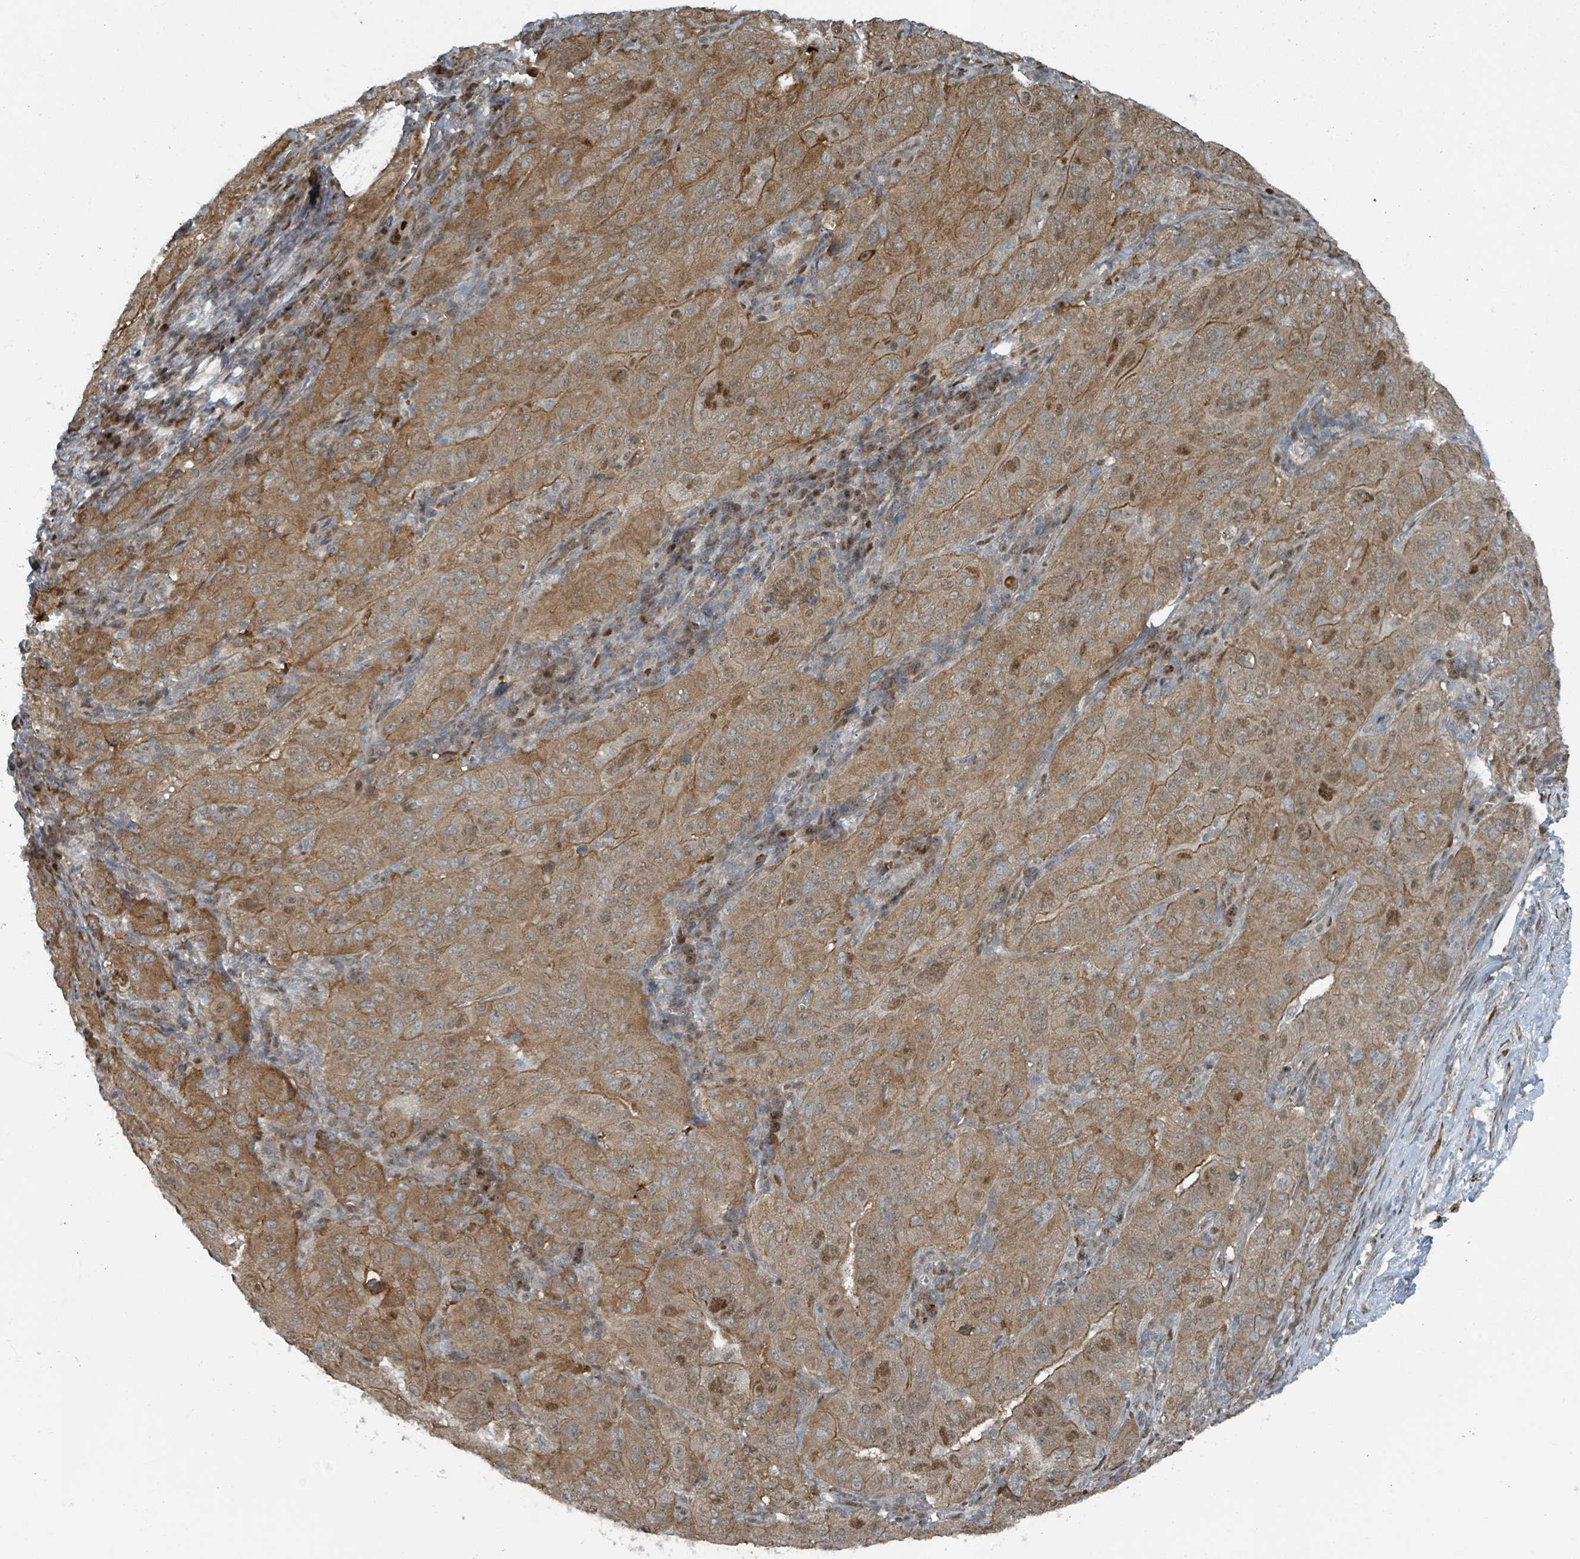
{"staining": {"intensity": "moderate", "quantity": ">75%", "location": "cytoplasmic/membranous"}, "tissue": "pancreatic cancer", "cell_type": "Tumor cells", "image_type": "cancer", "snomed": [{"axis": "morphology", "description": "Adenocarcinoma, NOS"}, {"axis": "topography", "description": "Pancreas"}], "caption": "Pancreatic cancer stained with a brown dye demonstrates moderate cytoplasmic/membranous positive positivity in approximately >75% of tumor cells.", "gene": "RHPN2", "patient": {"sex": "male", "age": 63}}